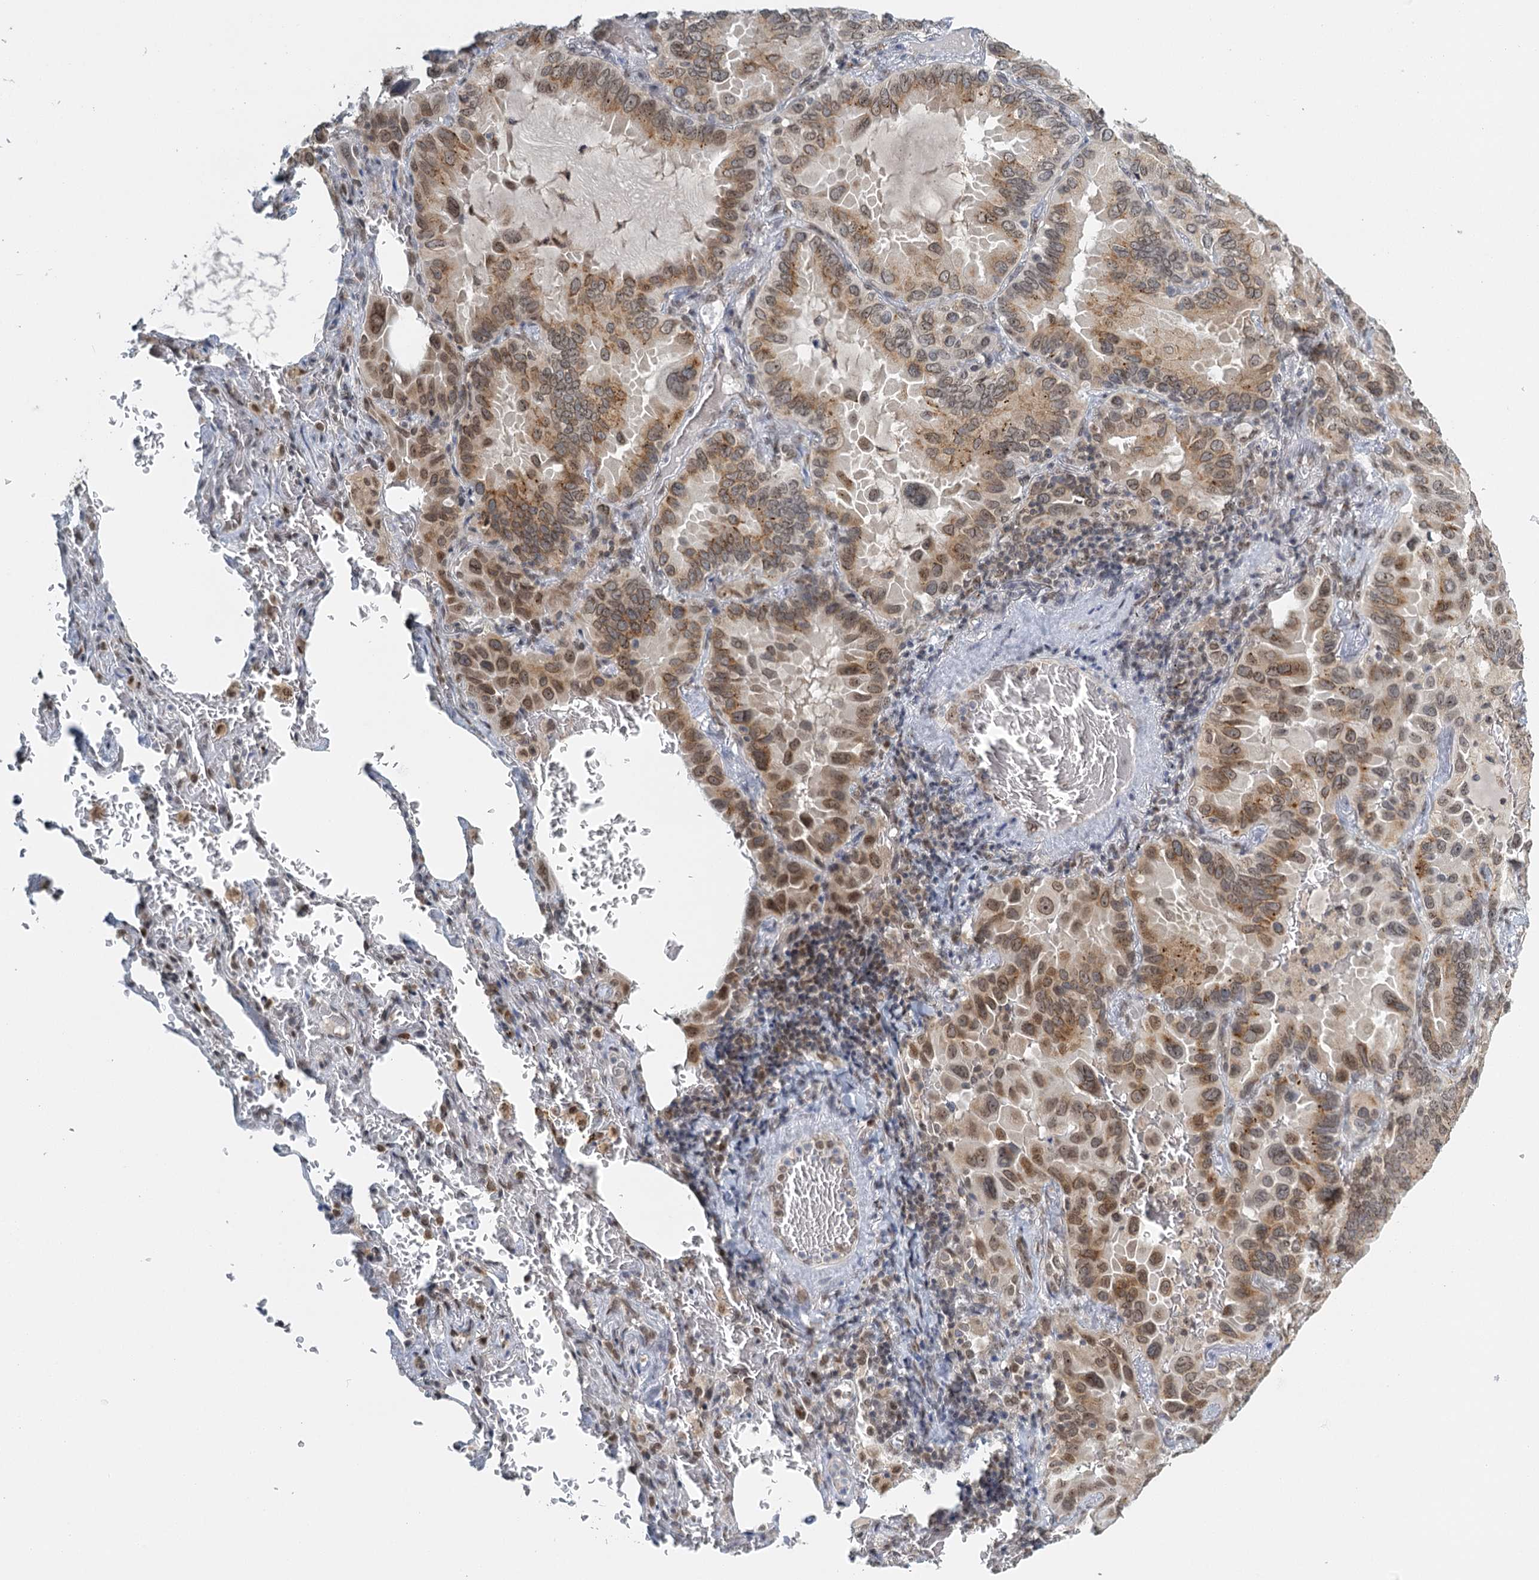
{"staining": {"intensity": "moderate", "quantity": ">75%", "location": "cytoplasmic/membranous,nuclear"}, "tissue": "lung cancer", "cell_type": "Tumor cells", "image_type": "cancer", "snomed": [{"axis": "morphology", "description": "Adenocarcinoma, NOS"}, {"axis": "topography", "description": "Lung"}], "caption": "Lung cancer (adenocarcinoma) stained with a protein marker shows moderate staining in tumor cells.", "gene": "TREX1", "patient": {"sex": "male", "age": 64}}